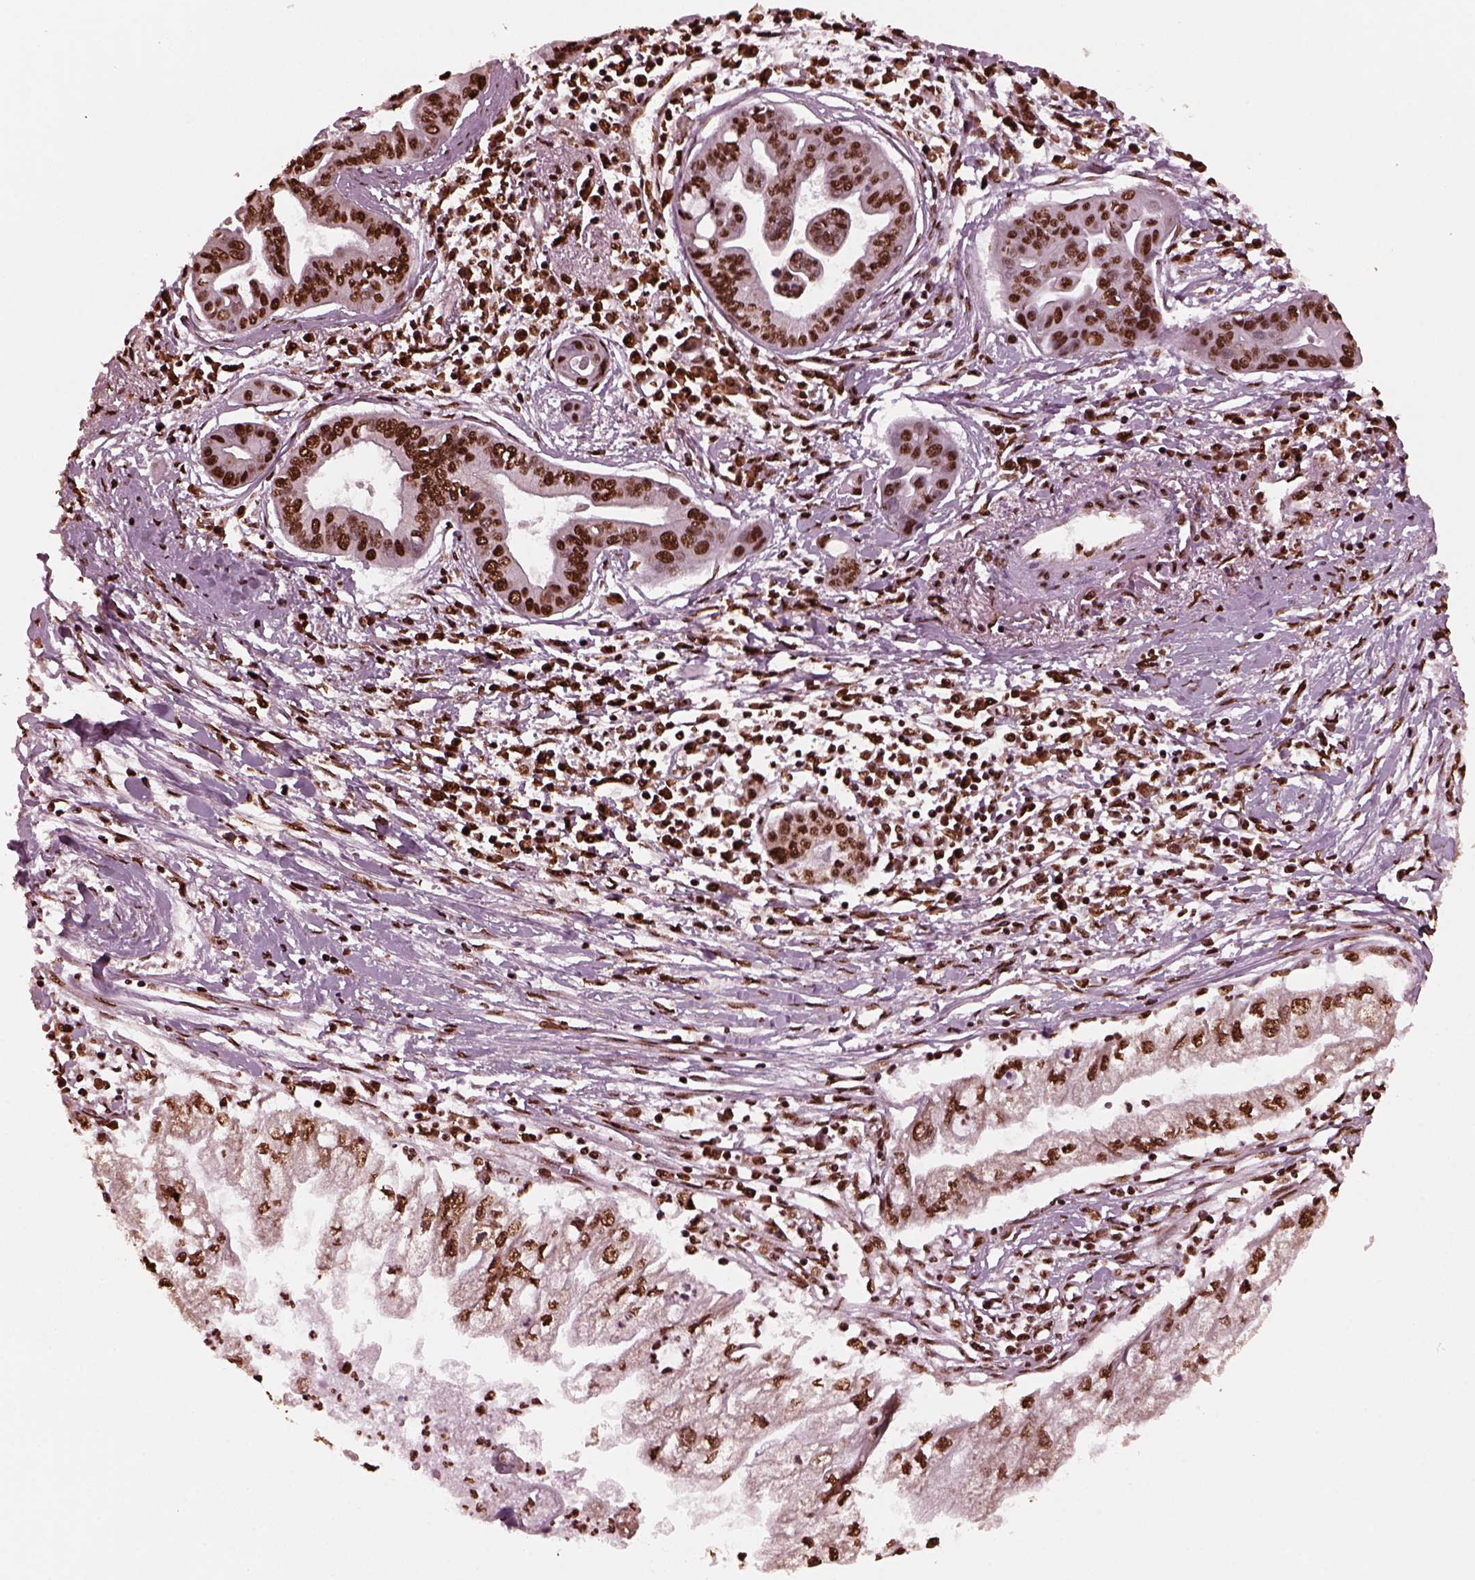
{"staining": {"intensity": "strong", "quantity": ">75%", "location": "nuclear"}, "tissue": "pancreatic cancer", "cell_type": "Tumor cells", "image_type": "cancer", "snomed": [{"axis": "morphology", "description": "Adenocarcinoma, NOS"}, {"axis": "topography", "description": "Pancreas"}], "caption": "Strong nuclear protein positivity is present in approximately >75% of tumor cells in adenocarcinoma (pancreatic). Using DAB (brown) and hematoxylin (blue) stains, captured at high magnification using brightfield microscopy.", "gene": "NSD1", "patient": {"sex": "male", "age": 70}}